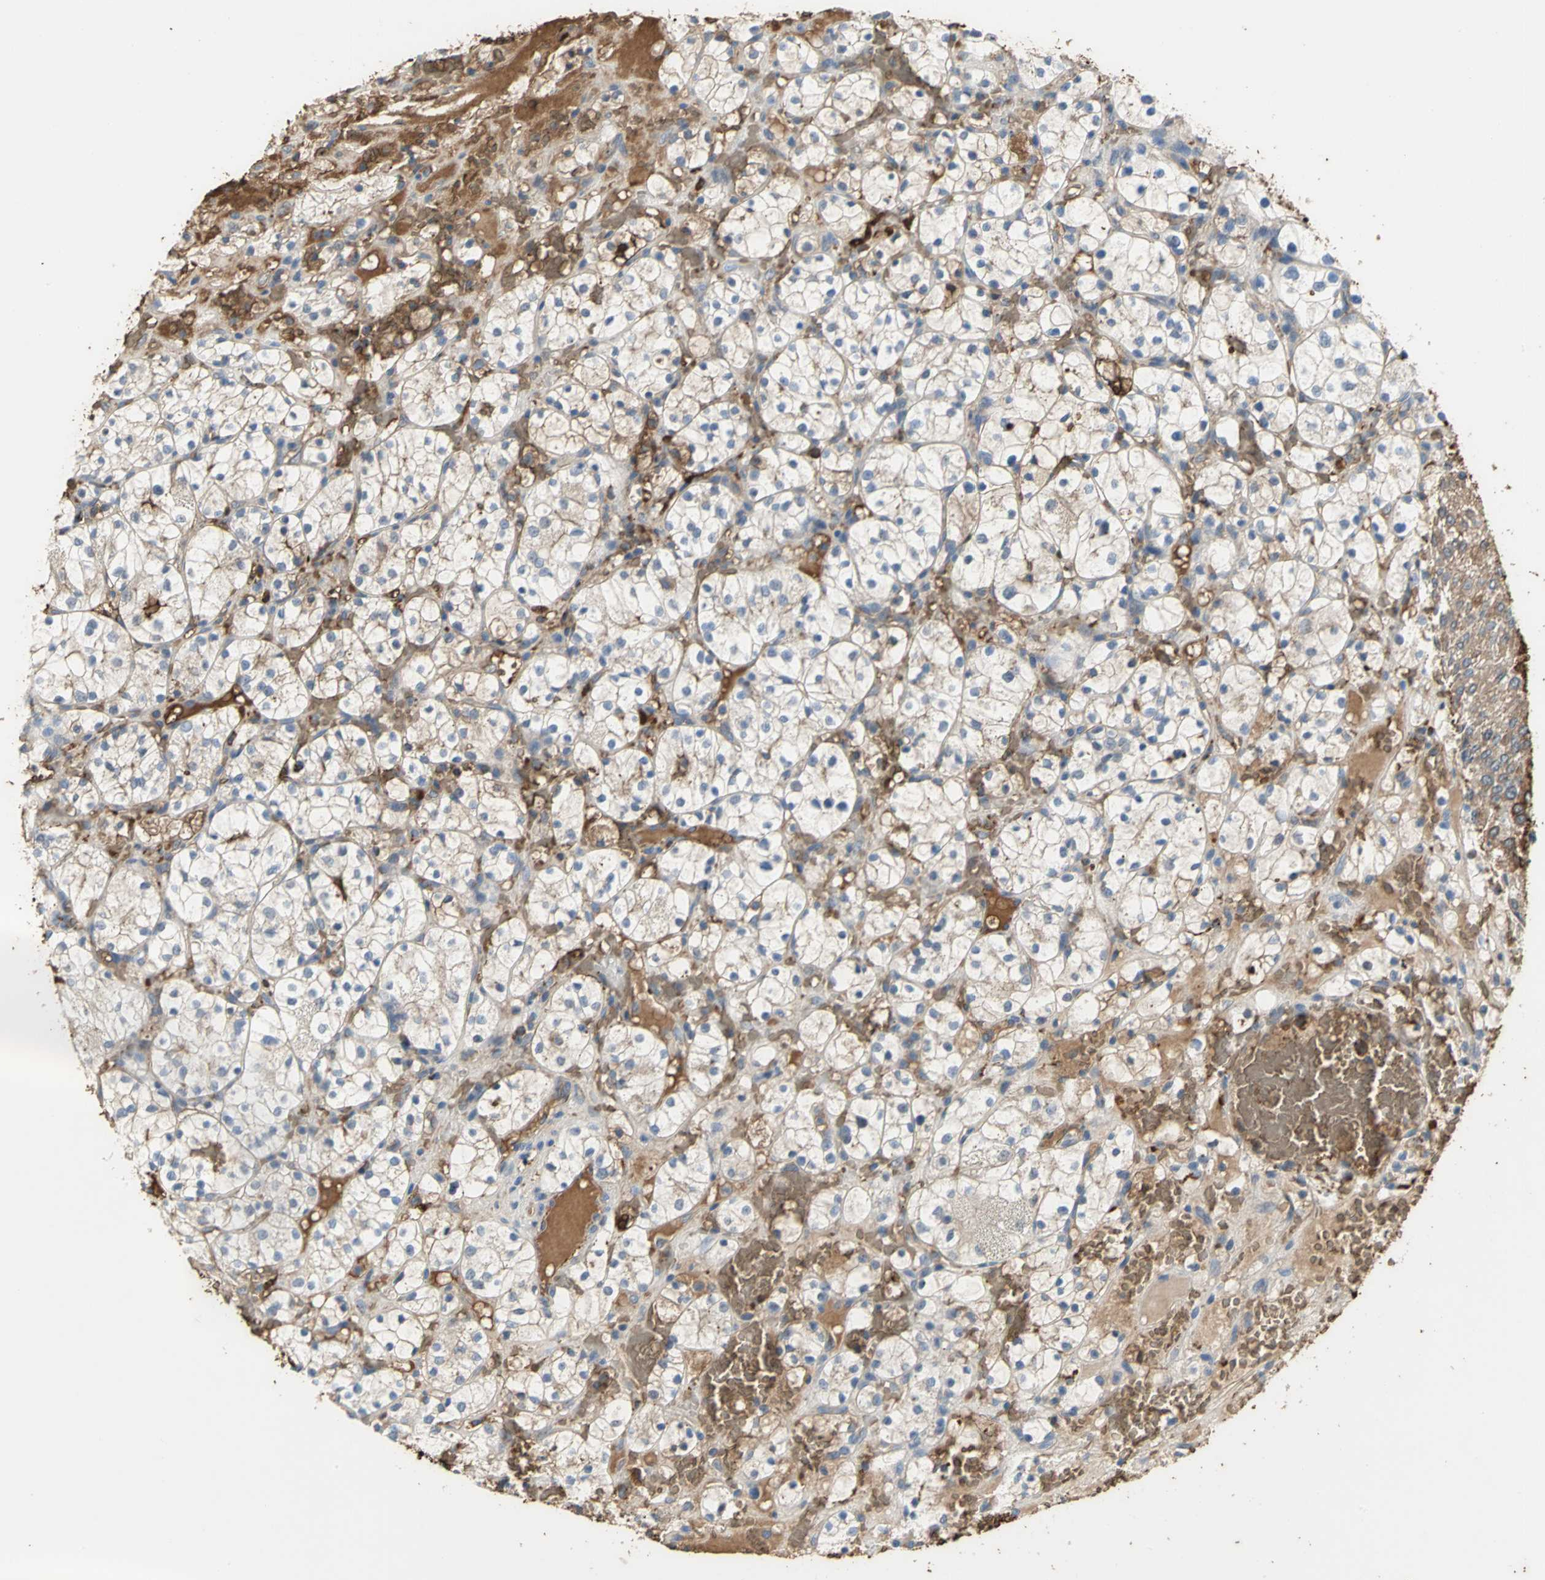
{"staining": {"intensity": "moderate", "quantity": "25%-75%", "location": "cytoplasmic/membranous"}, "tissue": "renal cancer", "cell_type": "Tumor cells", "image_type": "cancer", "snomed": [{"axis": "morphology", "description": "Adenocarcinoma, NOS"}, {"axis": "topography", "description": "Kidney"}], "caption": "Tumor cells exhibit moderate cytoplasmic/membranous staining in approximately 25%-75% of cells in renal cancer.", "gene": "TREM1", "patient": {"sex": "female", "age": 60}}